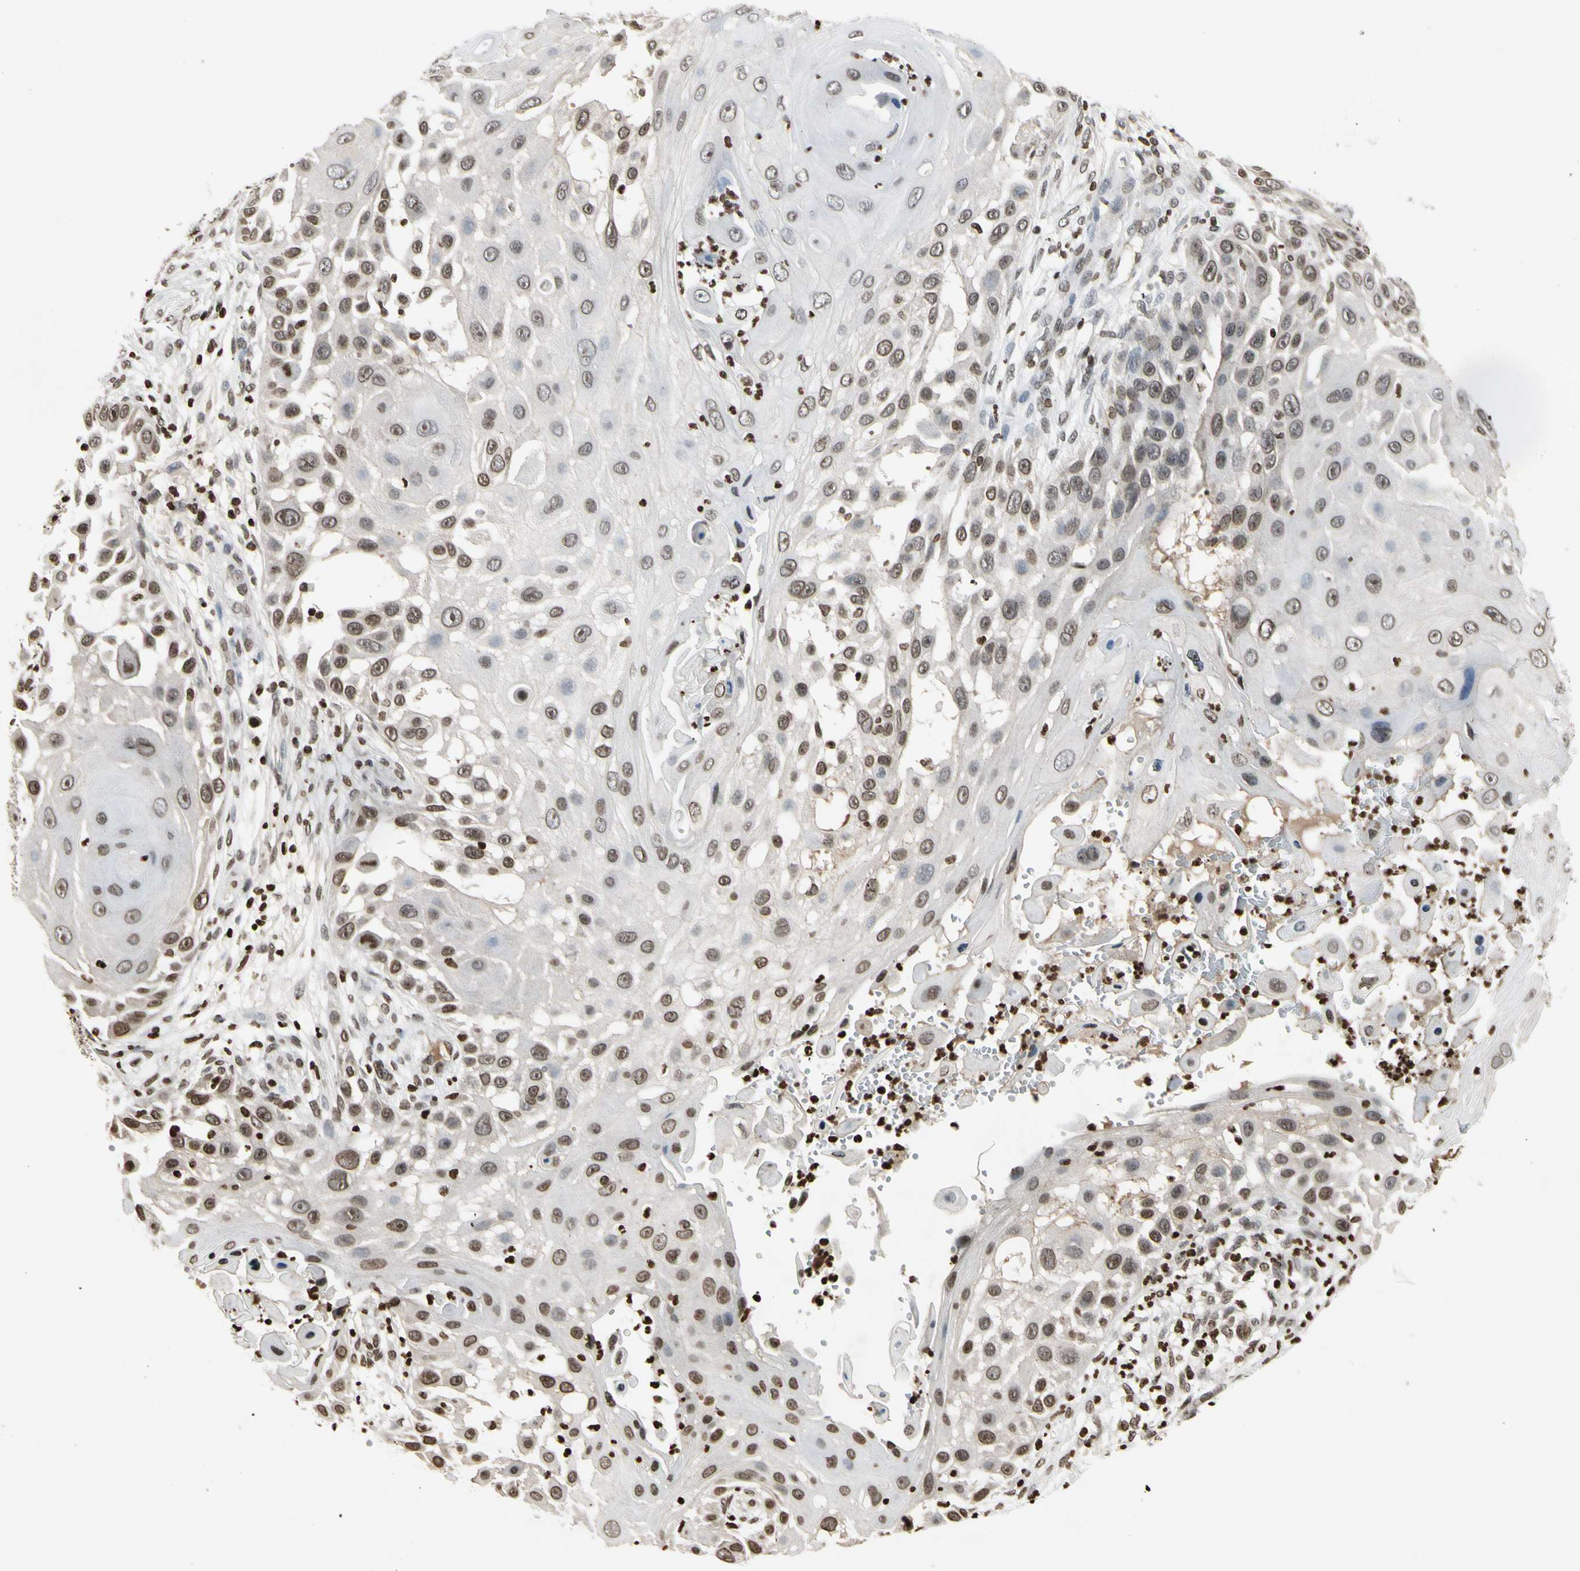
{"staining": {"intensity": "moderate", "quantity": "25%-75%", "location": "nuclear"}, "tissue": "skin cancer", "cell_type": "Tumor cells", "image_type": "cancer", "snomed": [{"axis": "morphology", "description": "Squamous cell carcinoma, NOS"}, {"axis": "topography", "description": "Skin"}], "caption": "Immunohistochemistry of human skin cancer demonstrates medium levels of moderate nuclear expression in about 25%-75% of tumor cells.", "gene": "RORA", "patient": {"sex": "female", "age": 44}}